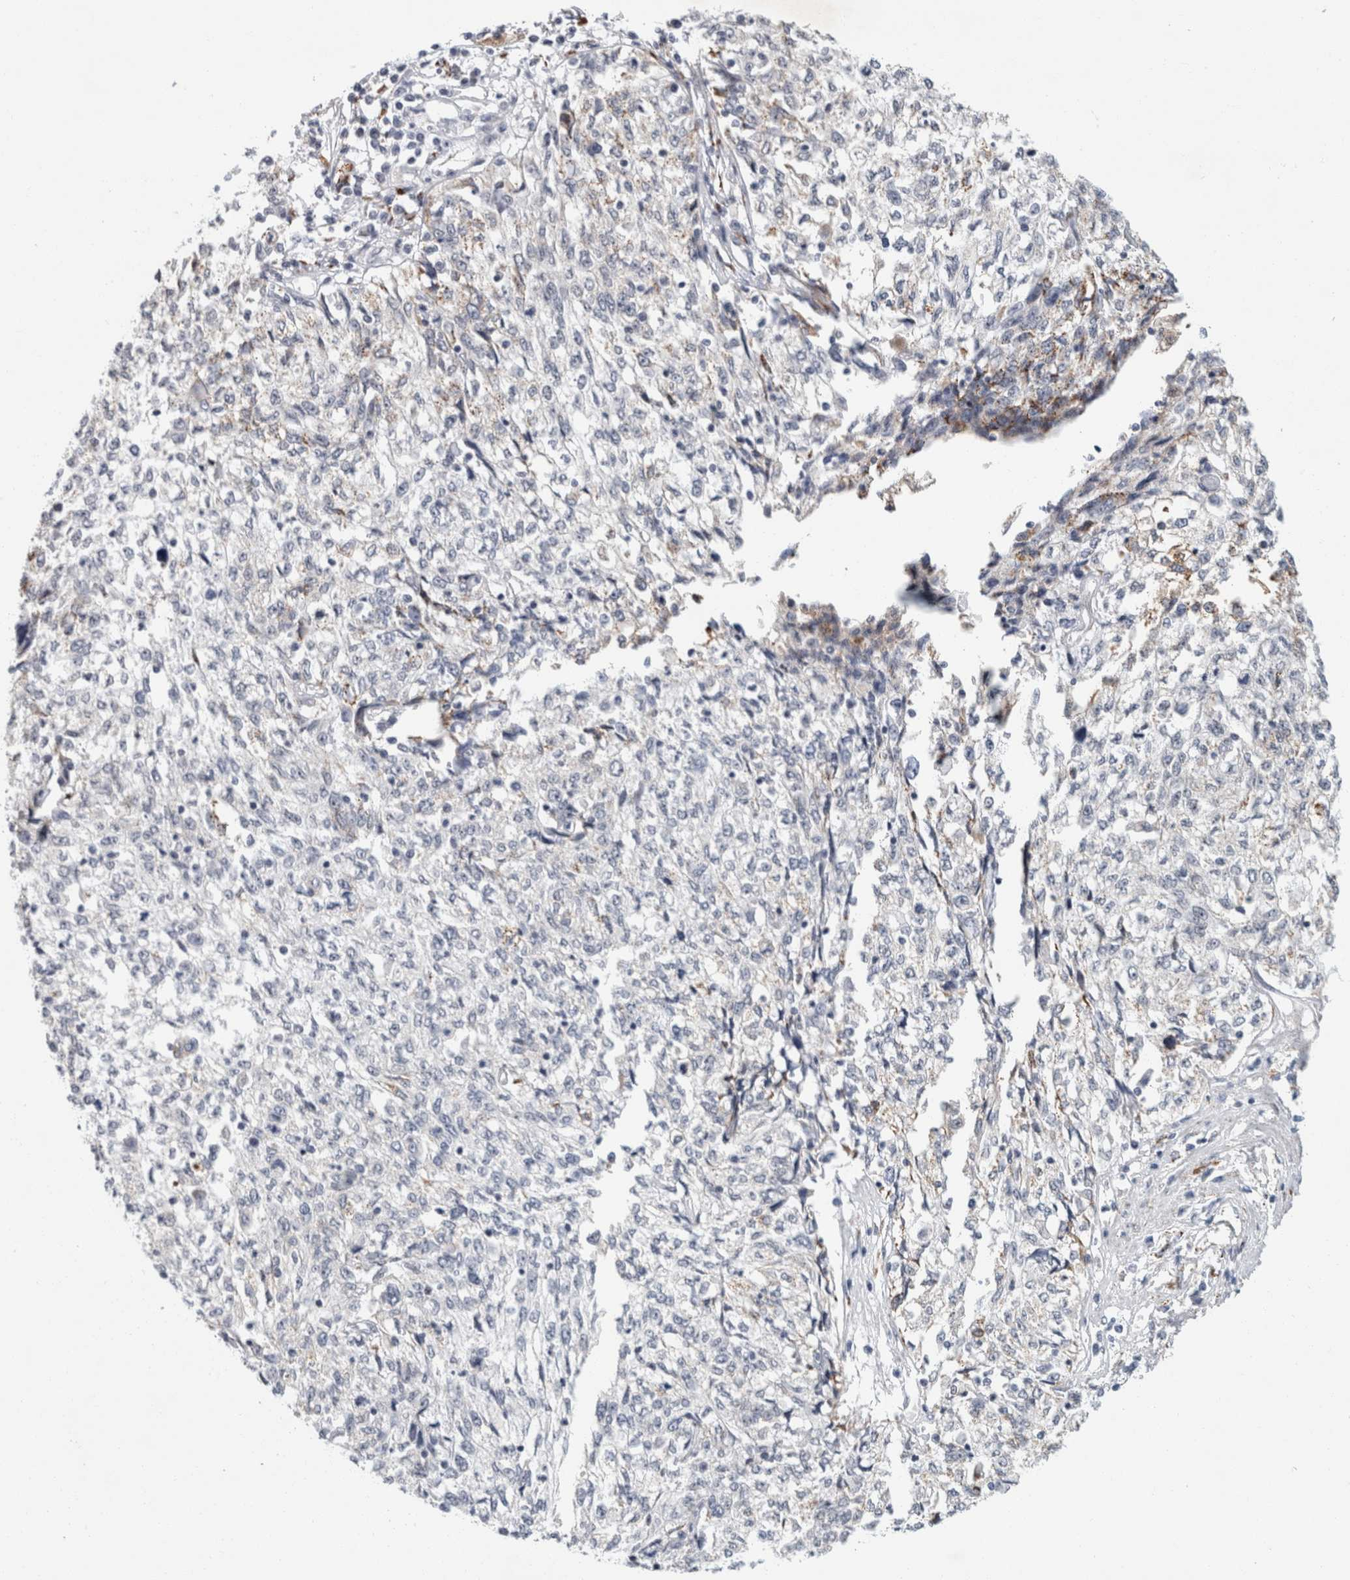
{"staining": {"intensity": "negative", "quantity": "none", "location": "none"}, "tissue": "cervical cancer", "cell_type": "Tumor cells", "image_type": "cancer", "snomed": [{"axis": "morphology", "description": "Squamous cell carcinoma, NOS"}, {"axis": "topography", "description": "Cervix"}], "caption": "This is an immunohistochemistry (IHC) micrograph of human cervical cancer. There is no positivity in tumor cells.", "gene": "NIPA1", "patient": {"sex": "female", "age": 57}}